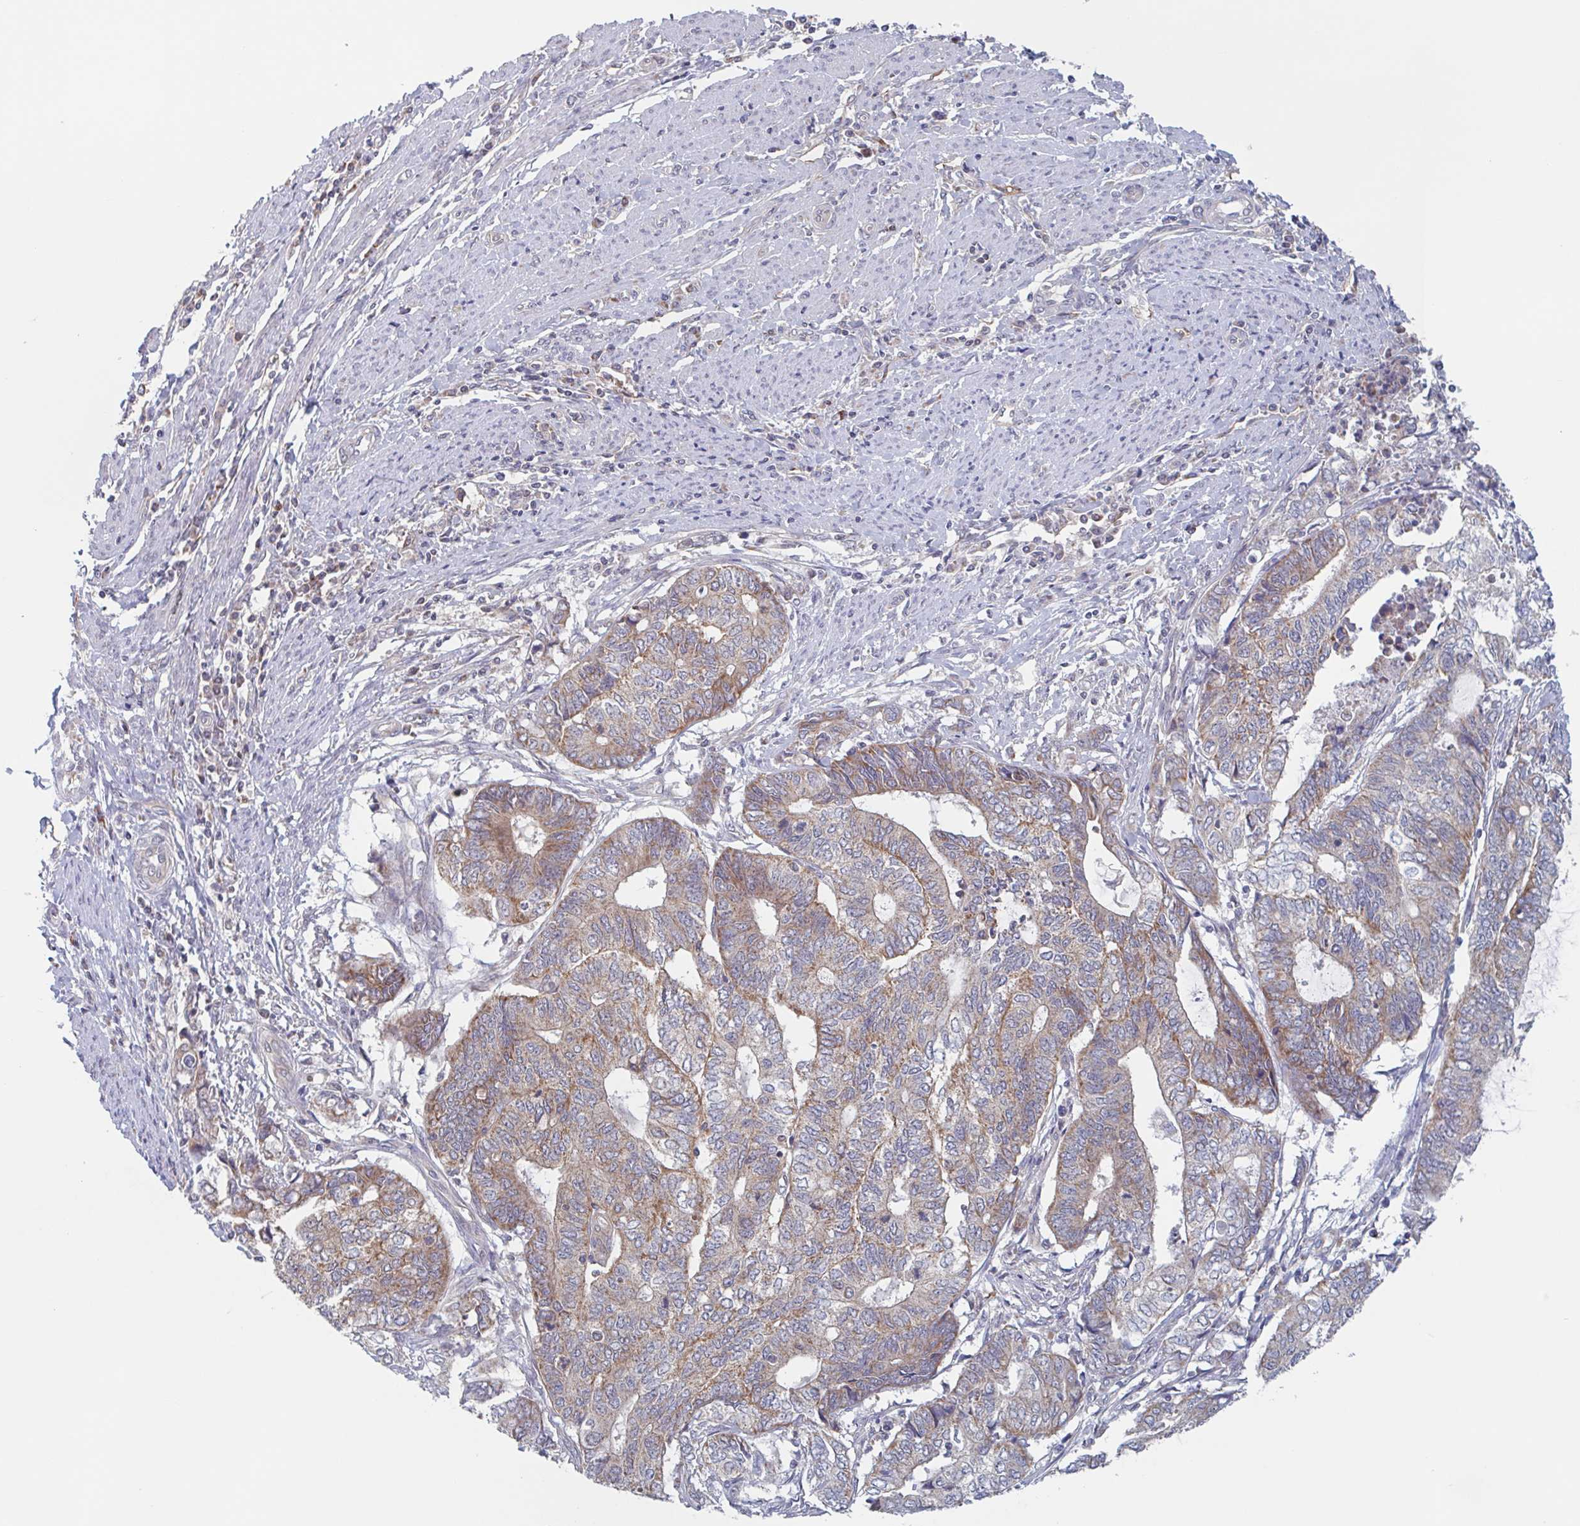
{"staining": {"intensity": "moderate", "quantity": "25%-75%", "location": "cytoplasmic/membranous"}, "tissue": "endometrial cancer", "cell_type": "Tumor cells", "image_type": "cancer", "snomed": [{"axis": "morphology", "description": "Adenocarcinoma, NOS"}, {"axis": "topography", "description": "Uterus"}, {"axis": "topography", "description": "Endometrium"}], "caption": "Protein expression analysis of endometrial cancer shows moderate cytoplasmic/membranous expression in about 25%-75% of tumor cells.", "gene": "SURF1", "patient": {"sex": "female", "age": 70}}